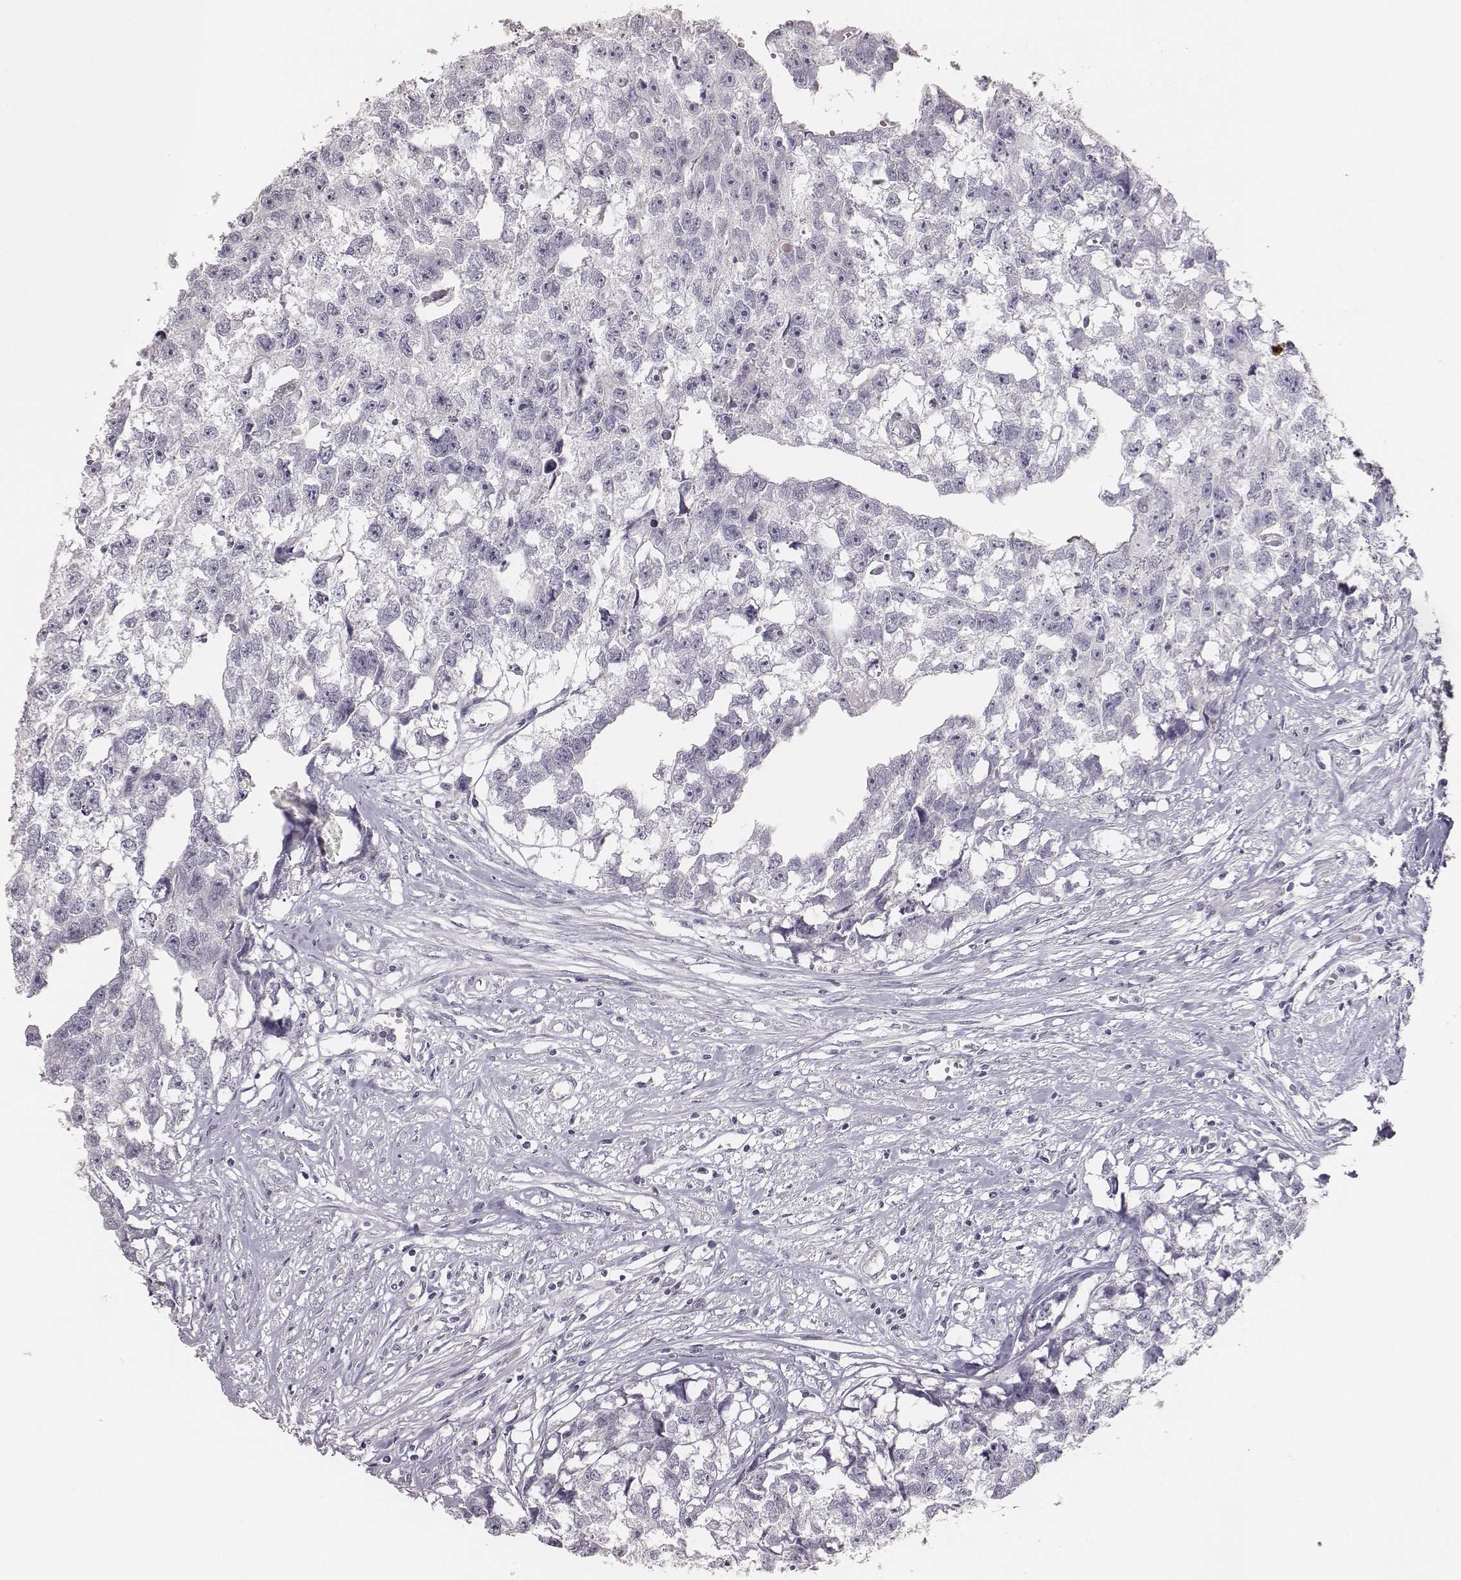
{"staining": {"intensity": "negative", "quantity": "none", "location": "none"}, "tissue": "testis cancer", "cell_type": "Tumor cells", "image_type": "cancer", "snomed": [{"axis": "morphology", "description": "Carcinoma, Embryonal, NOS"}, {"axis": "morphology", "description": "Teratoma, malignant, NOS"}, {"axis": "topography", "description": "Testis"}], "caption": "High power microscopy histopathology image of an immunohistochemistry (IHC) photomicrograph of testis teratoma (malignant), revealing no significant positivity in tumor cells. Nuclei are stained in blue.", "gene": "MYH6", "patient": {"sex": "male", "age": 44}}